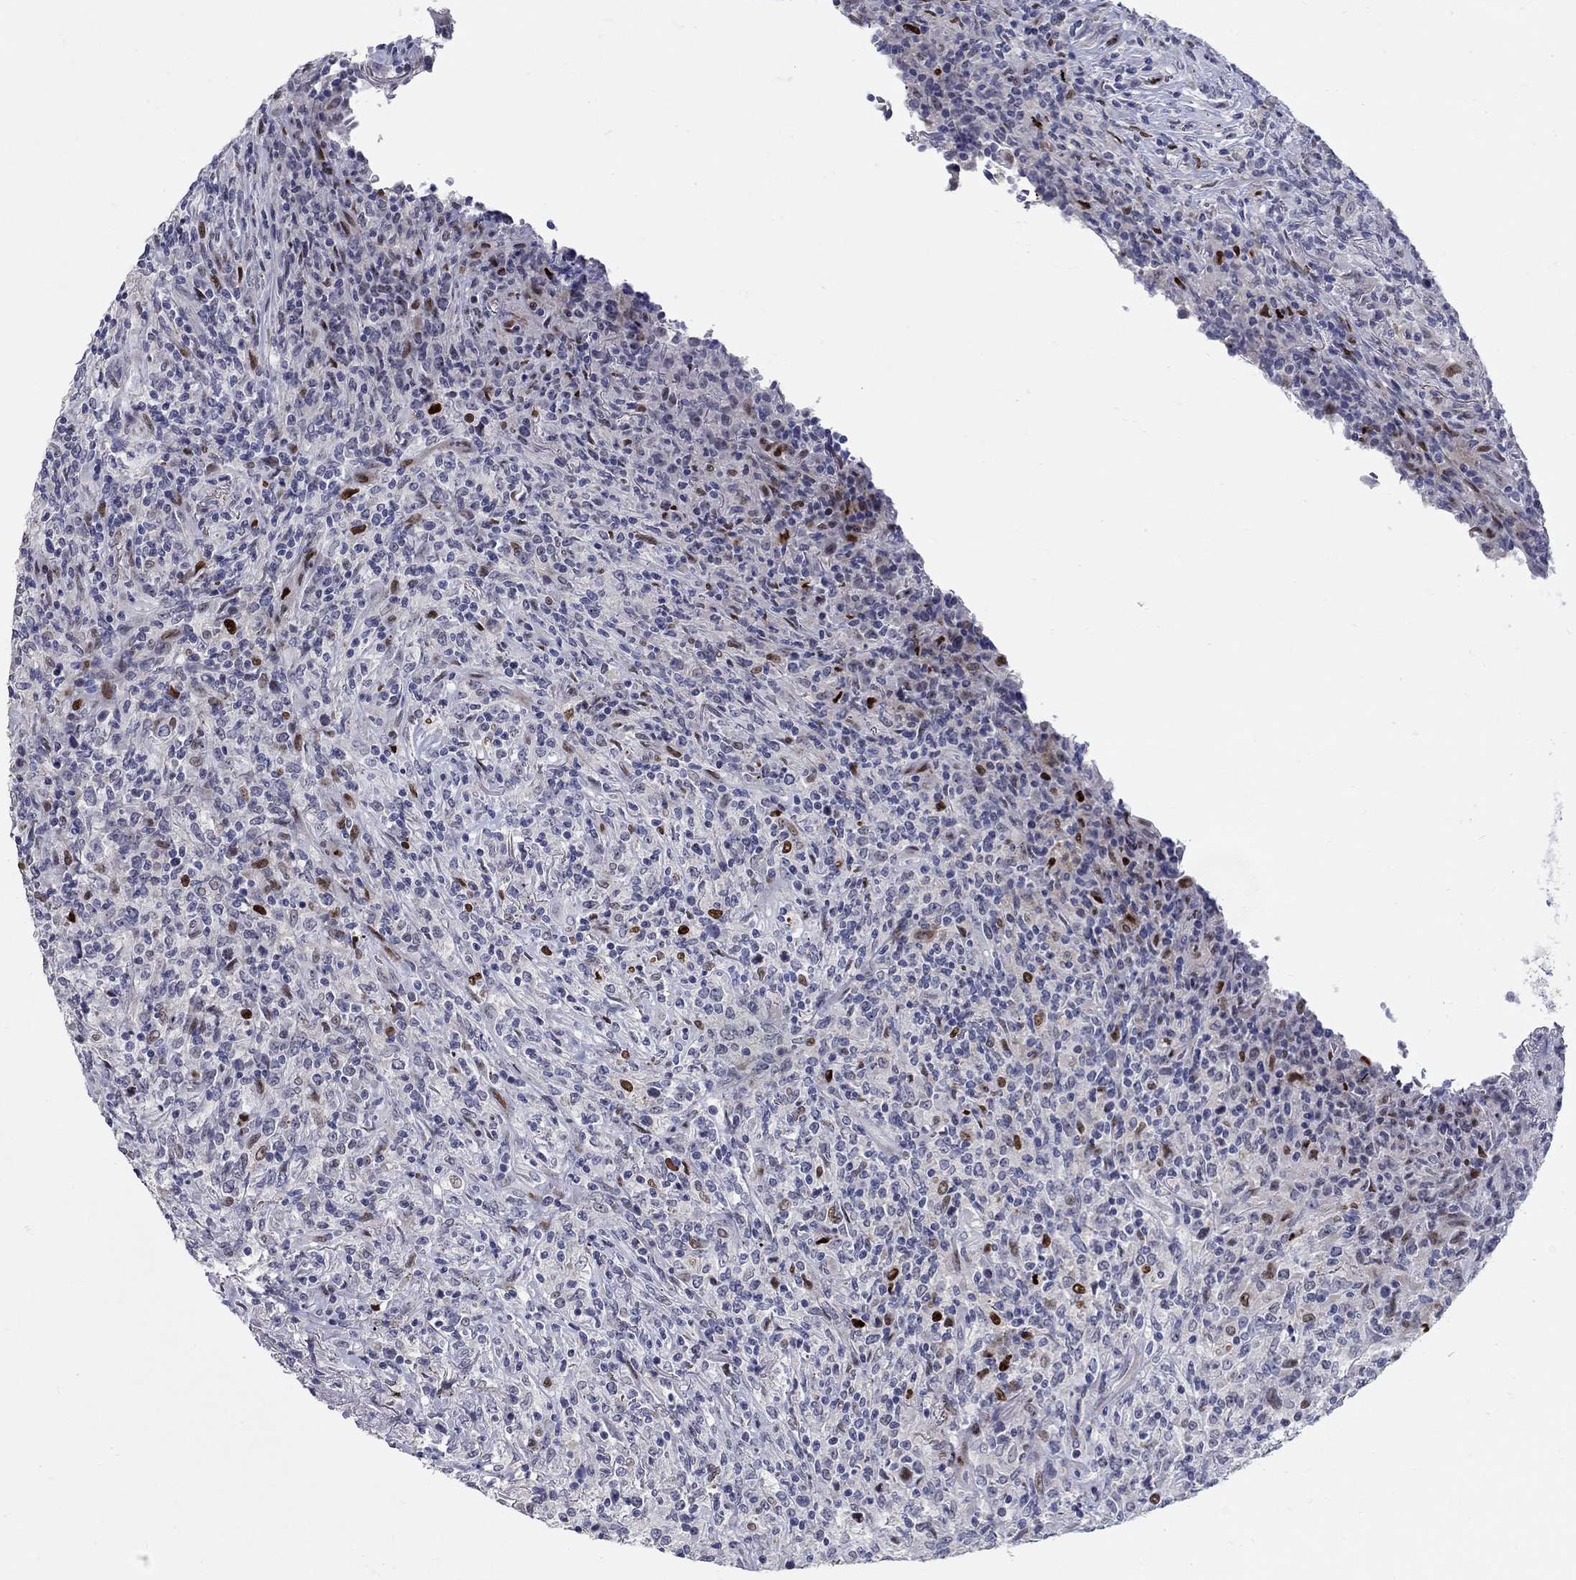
{"staining": {"intensity": "strong", "quantity": "<25%", "location": "nuclear"}, "tissue": "lymphoma", "cell_type": "Tumor cells", "image_type": "cancer", "snomed": [{"axis": "morphology", "description": "Malignant lymphoma, non-Hodgkin's type, High grade"}, {"axis": "topography", "description": "Lung"}], "caption": "Immunohistochemical staining of malignant lymphoma, non-Hodgkin's type (high-grade) reveals medium levels of strong nuclear staining in about <25% of tumor cells. Nuclei are stained in blue.", "gene": "RAPGEF5", "patient": {"sex": "male", "age": 79}}